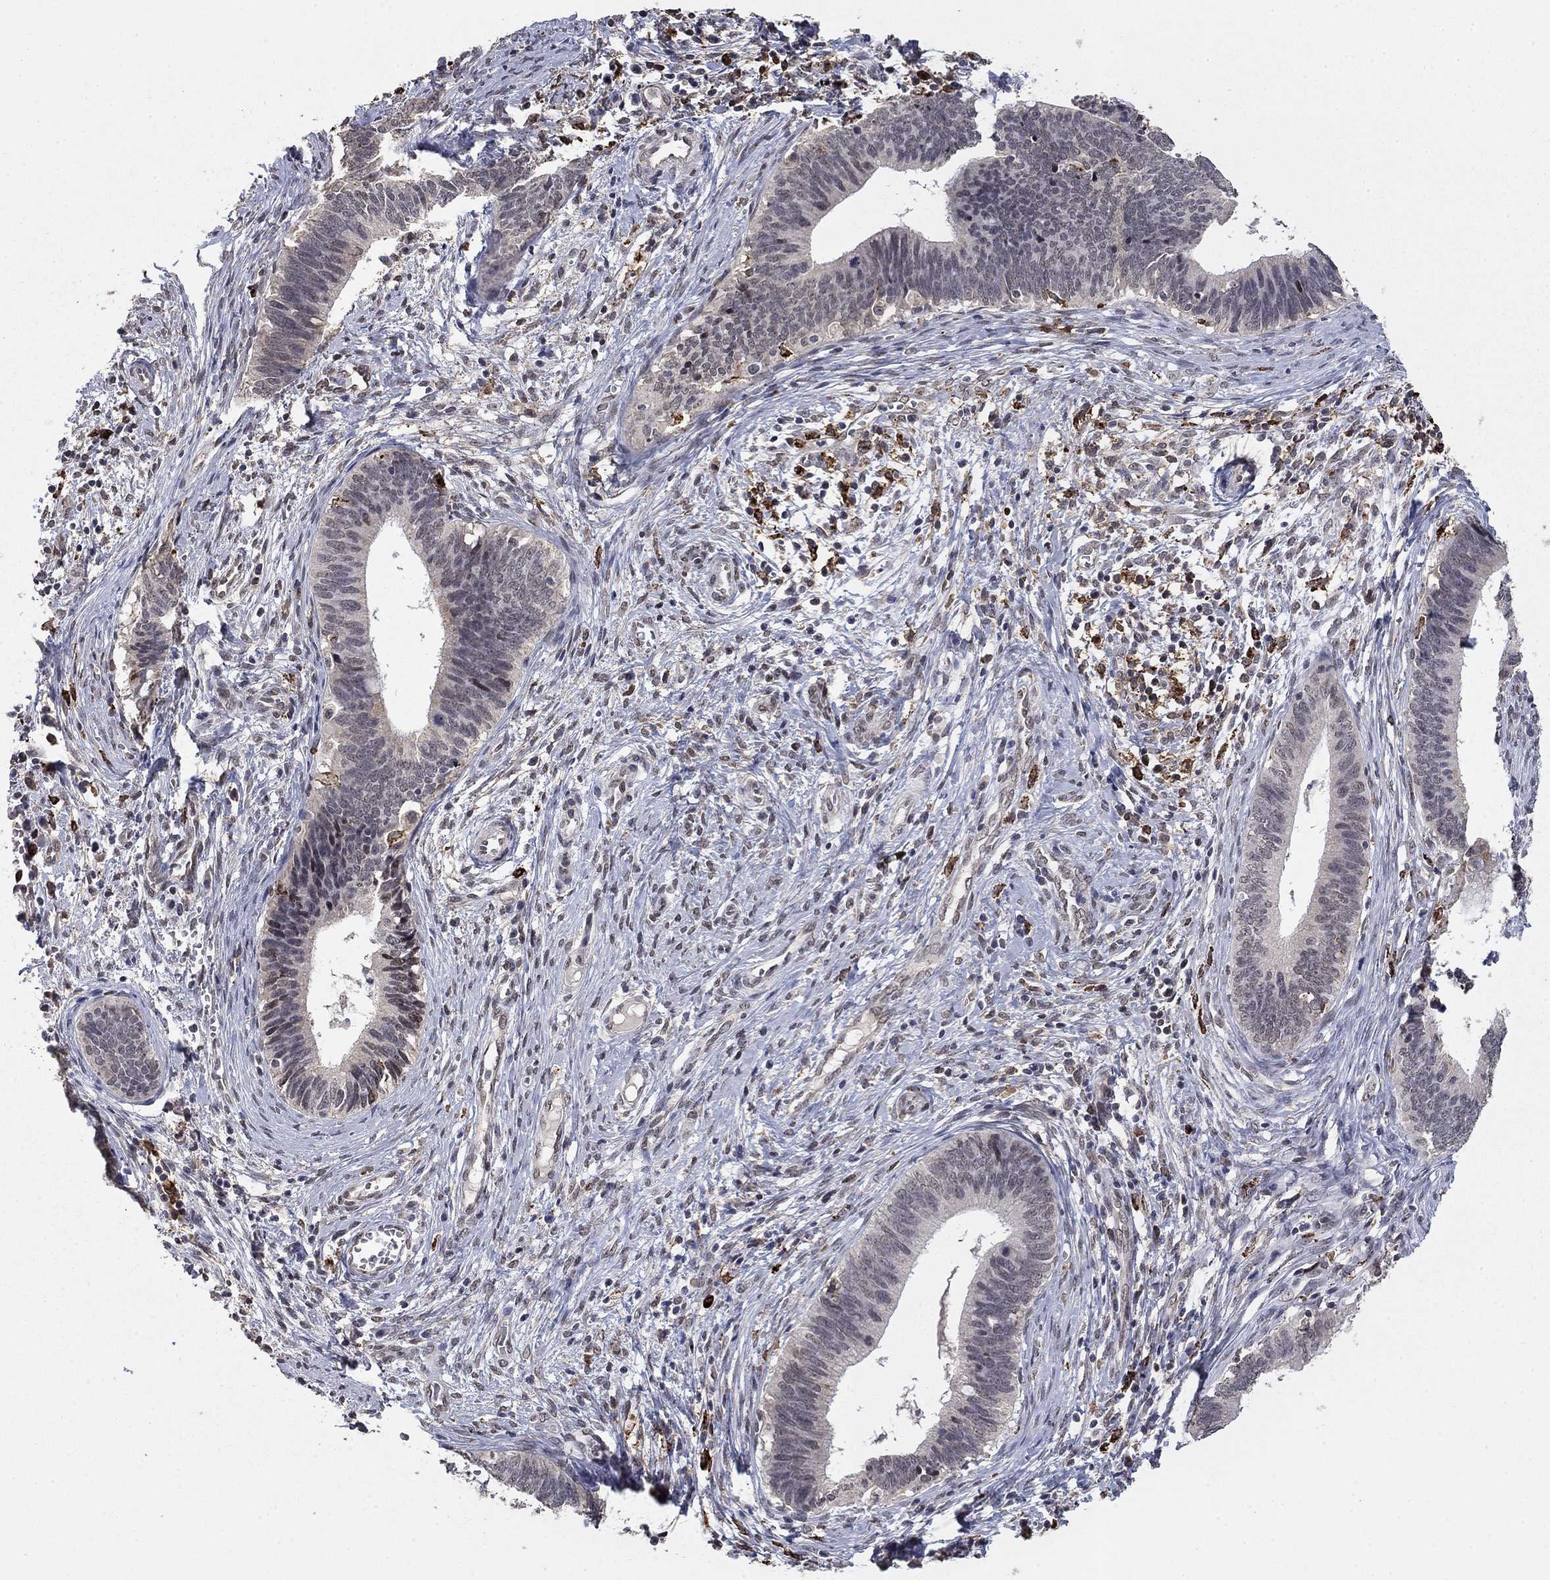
{"staining": {"intensity": "negative", "quantity": "none", "location": "none"}, "tissue": "cervical cancer", "cell_type": "Tumor cells", "image_type": "cancer", "snomed": [{"axis": "morphology", "description": "Adenocarcinoma, NOS"}, {"axis": "topography", "description": "Cervix"}], "caption": "This is an immunohistochemistry micrograph of human cervical cancer (adenocarcinoma). There is no positivity in tumor cells.", "gene": "GRIA3", "patient": {"sex": "female", "age": 42}}